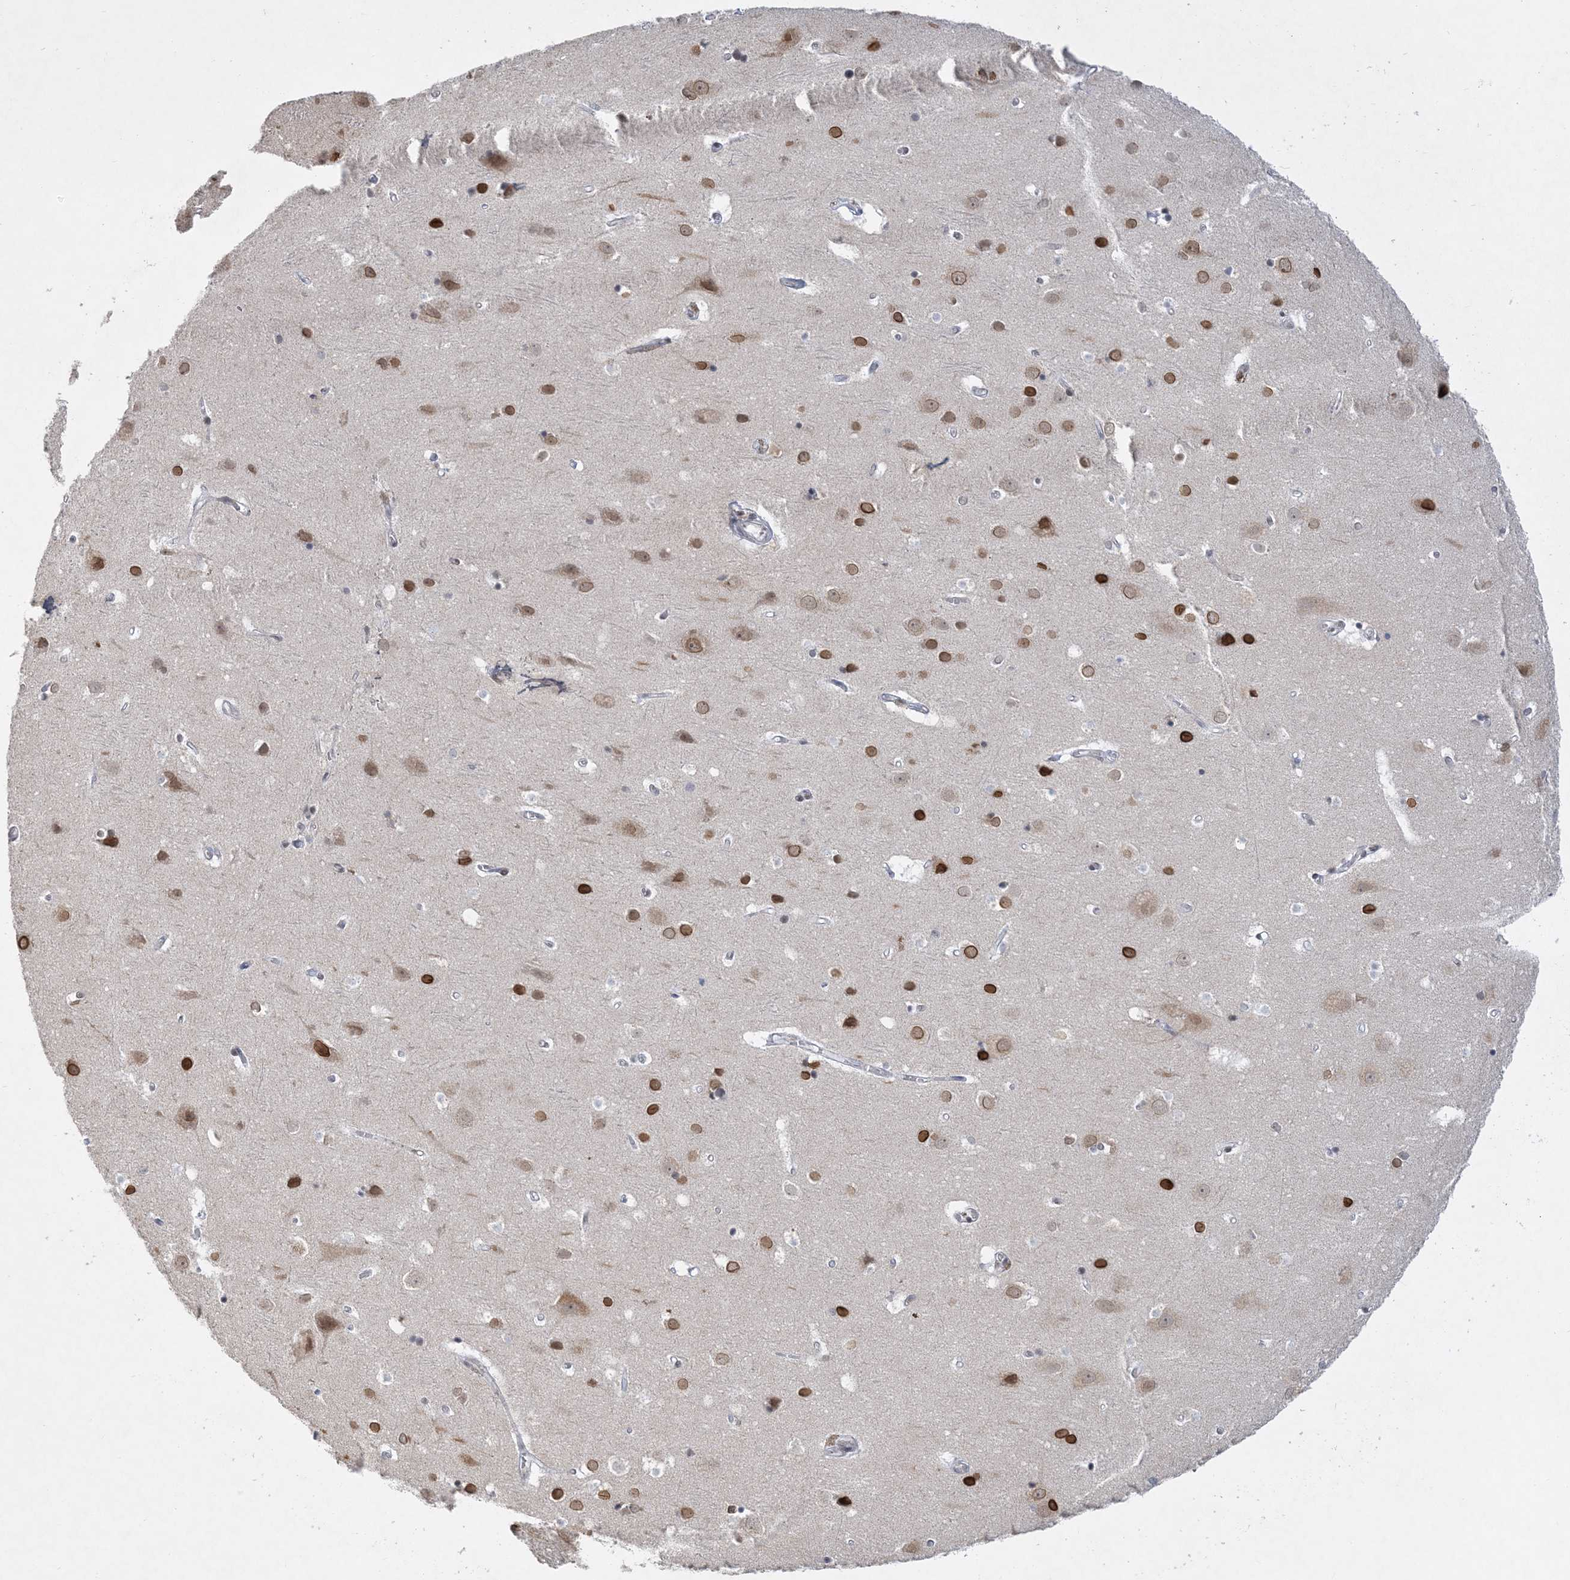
{"staining": {"intensity": "negative", "quantity": "none", "location": "none"}, "tissue": "cerebral cortex", "cell_type": "Endothelial cells", "image_type": "normal", "snomed": [{"axis": "morphology", "description": "Normal tissue, NOS"}, {"axis": "topography", "description": "Cerebral cortex"}], "caption": "IHC of normal cerebral cortex reveals no positivity in endothelial cells.", "gene": "KMT2D", "patient": {"sex": "male", "age": 54}}